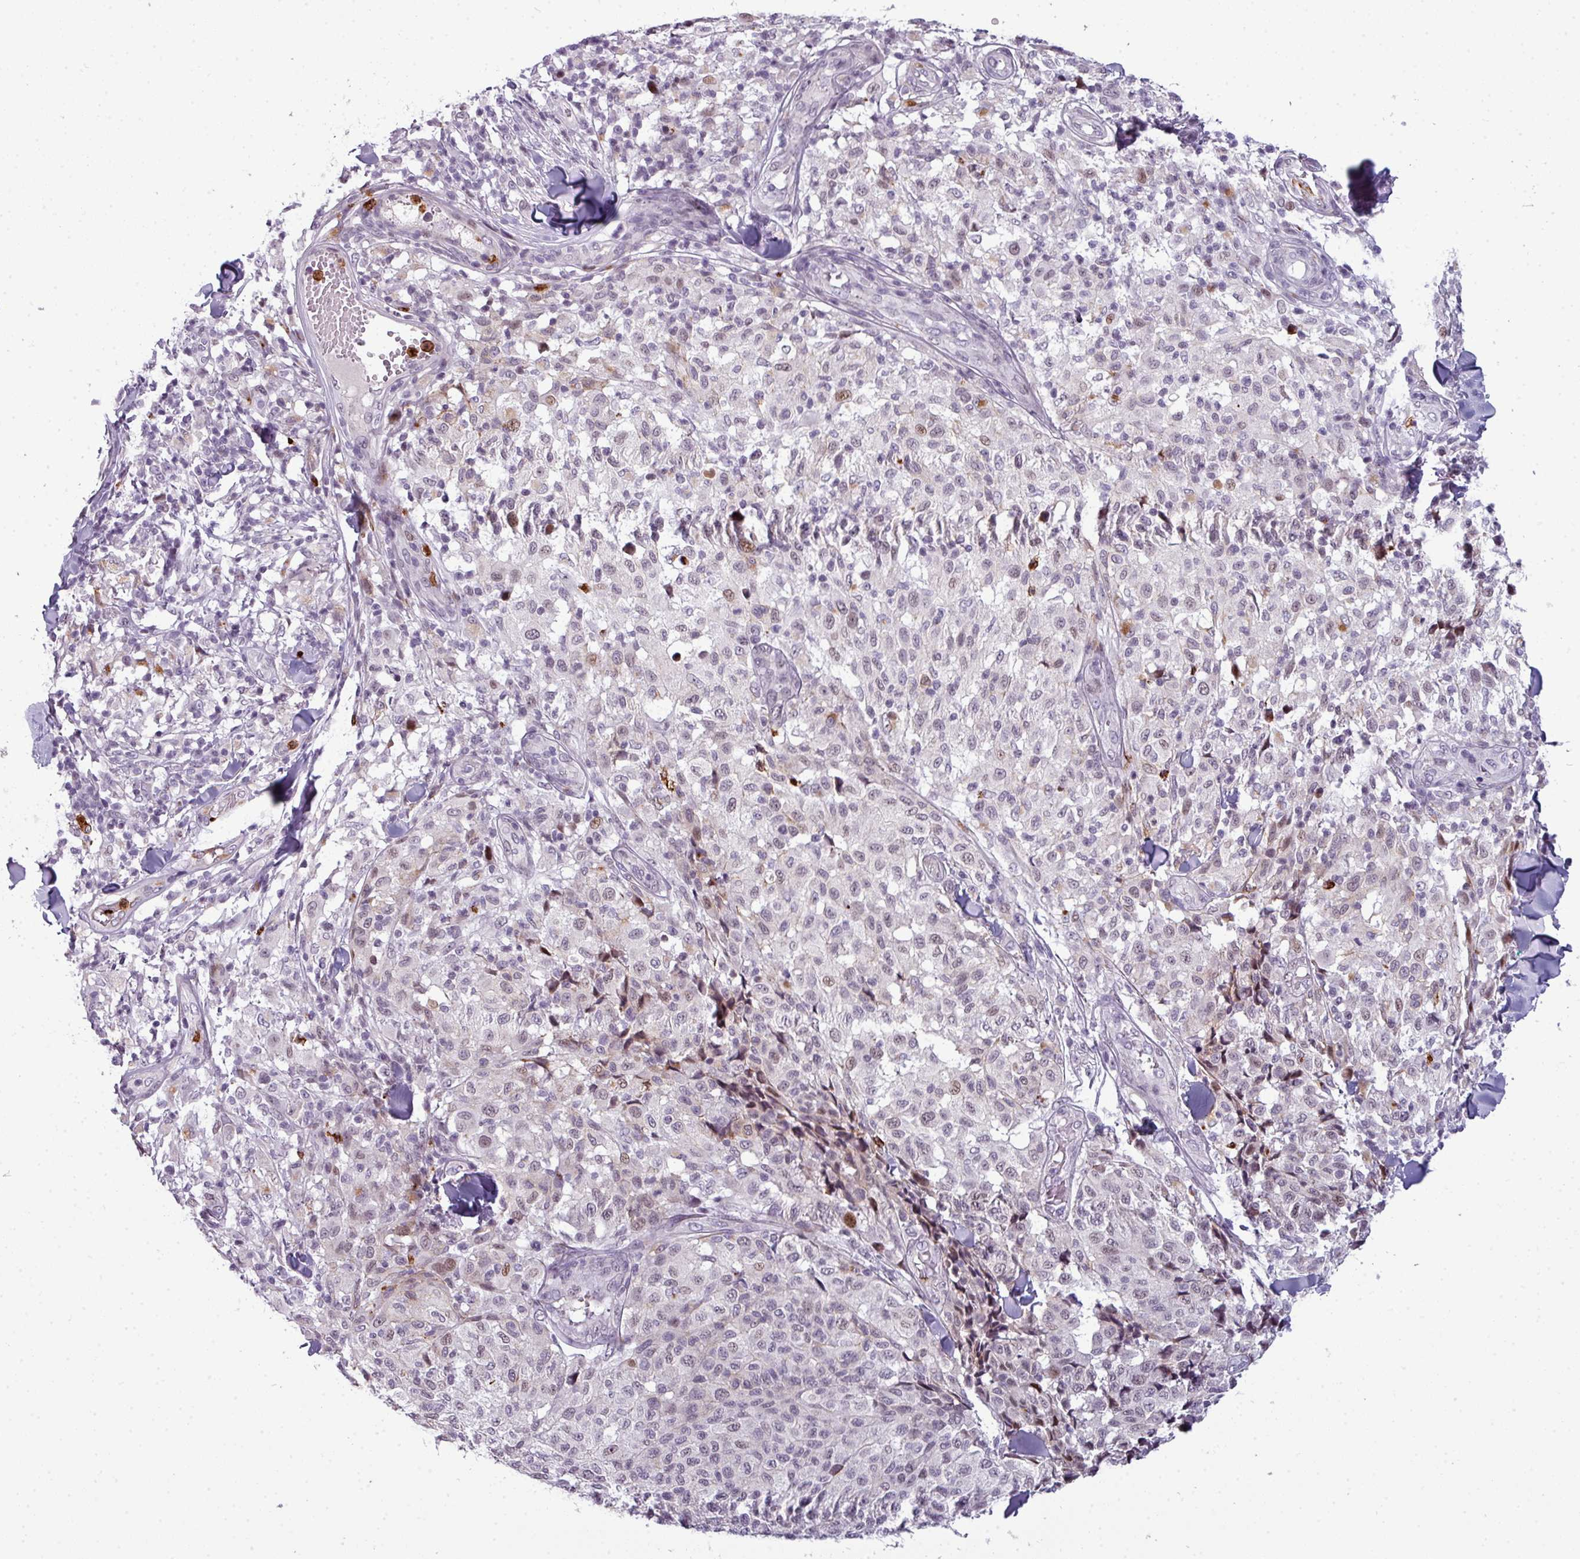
{"staining": {"intensity": "moderate", "quantity": "<25%", "location": "nuclear"}, "tissue": "melanoma", "cell_type": "Tumor cells", "image_type": "cancer", "snomed": [{"axis": "morphology", "description": "Malignant melanoma, NOS"}, {"axis": "topography", "description": "Skin"}], "caption": "IHC image of neoplastic tissue: melanoma stained using IHC reveals low levels of moderate protein expression localized specifically in the nuclear of tumor cells, appearing as a nuclear brown color.", "gene": "TMEFF1", "patient": {"sex": "male", "age": 66}}